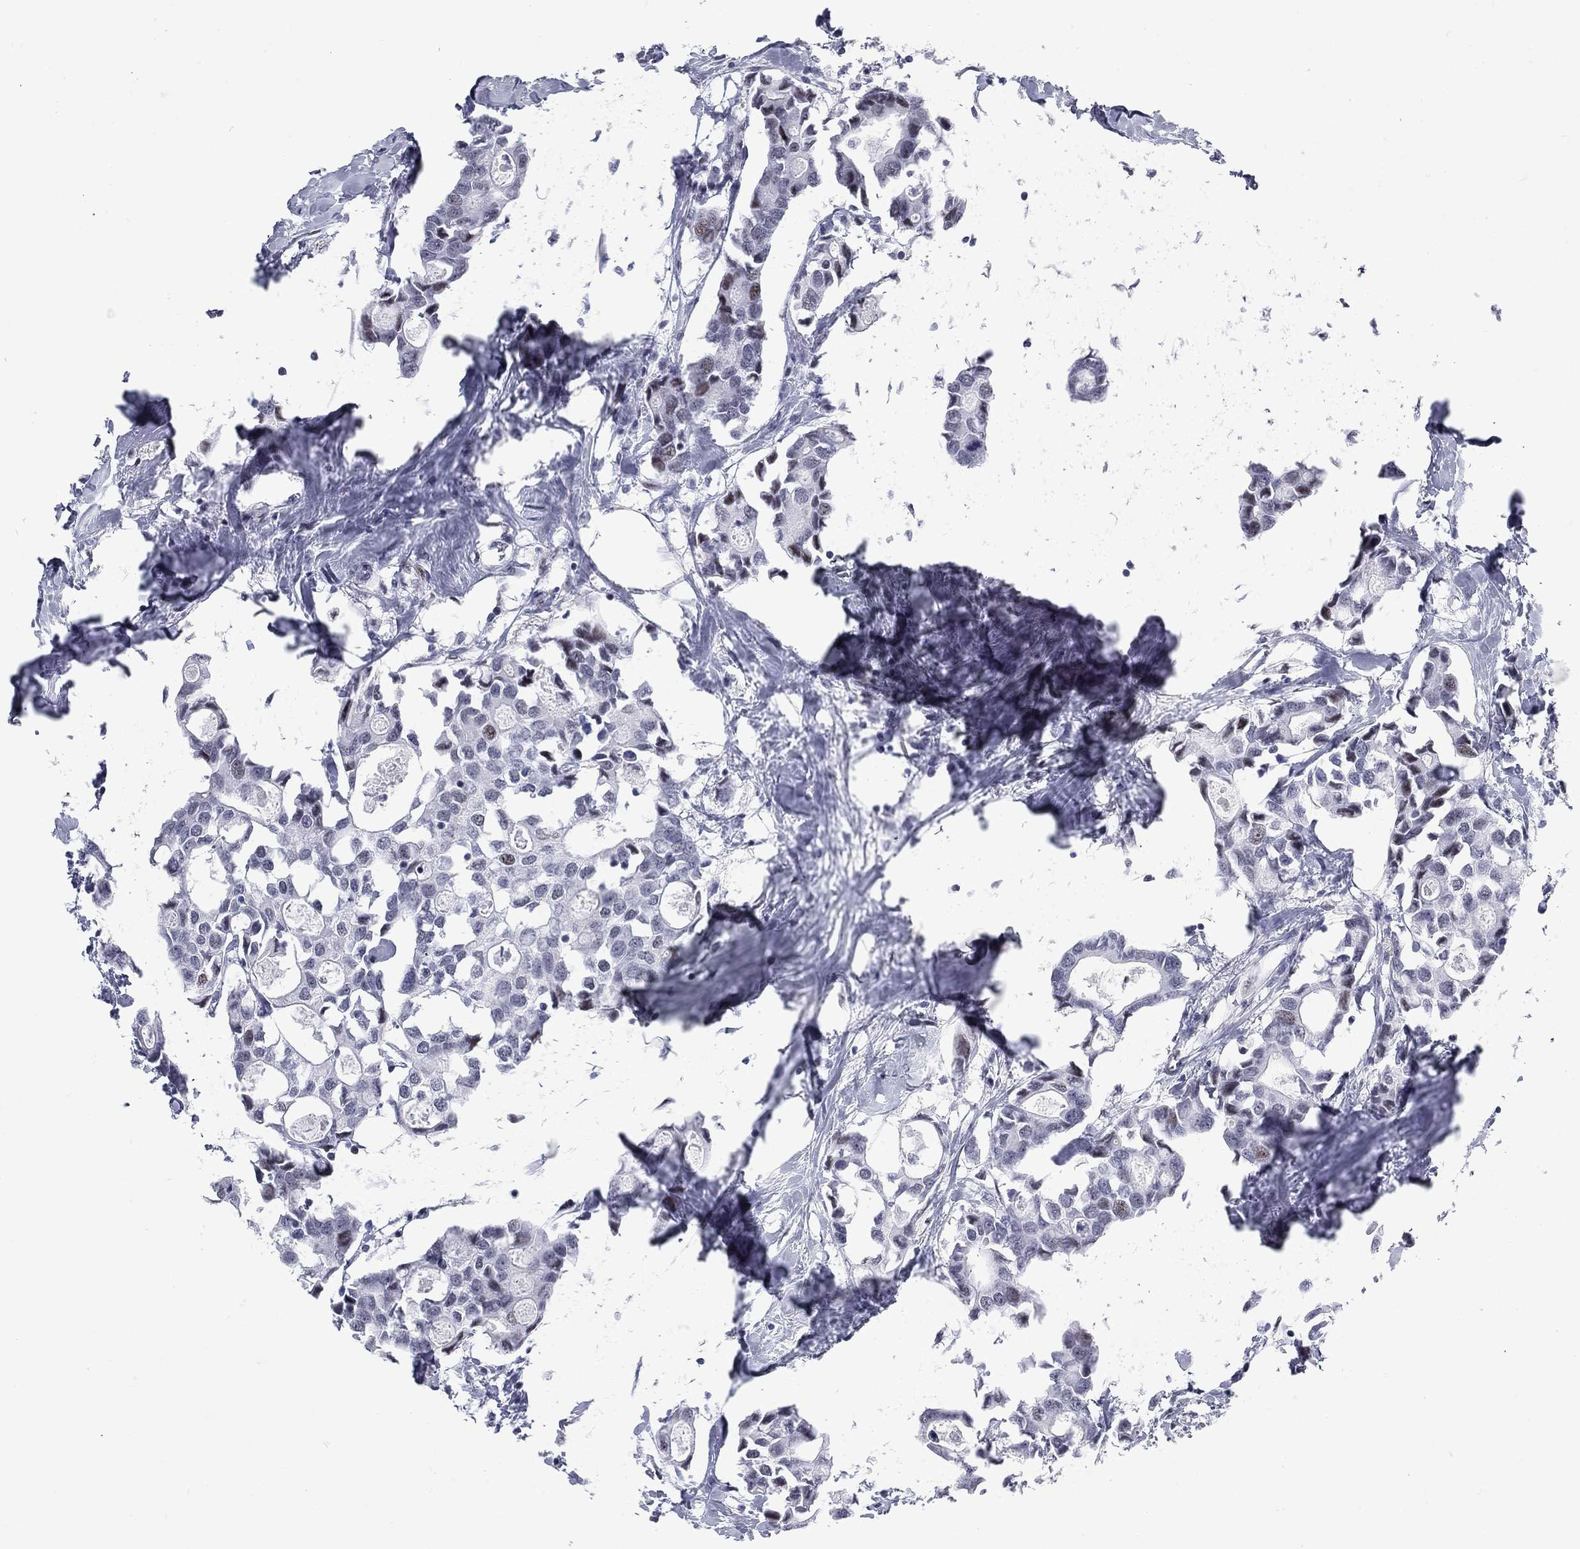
{"staining": {"intensity": "moderate", "quantity": "<25%", "location": "nuclear"}, "tissue": "breast cancer", "cell_type": "Tumor cells", "image_type": "cancer", "snomed": [{"axis": "morphology", "description": "Duct carcinoma"}, {"axis": "topography", "description": "Breast"}], "caption": "Human breast cancer (infiltrating ductal carcinoma) stained with a protein marker displays moderate staining in tumor cells.", "gene": "ASF1B", "patient": {"sex": "female", "age": 83}}